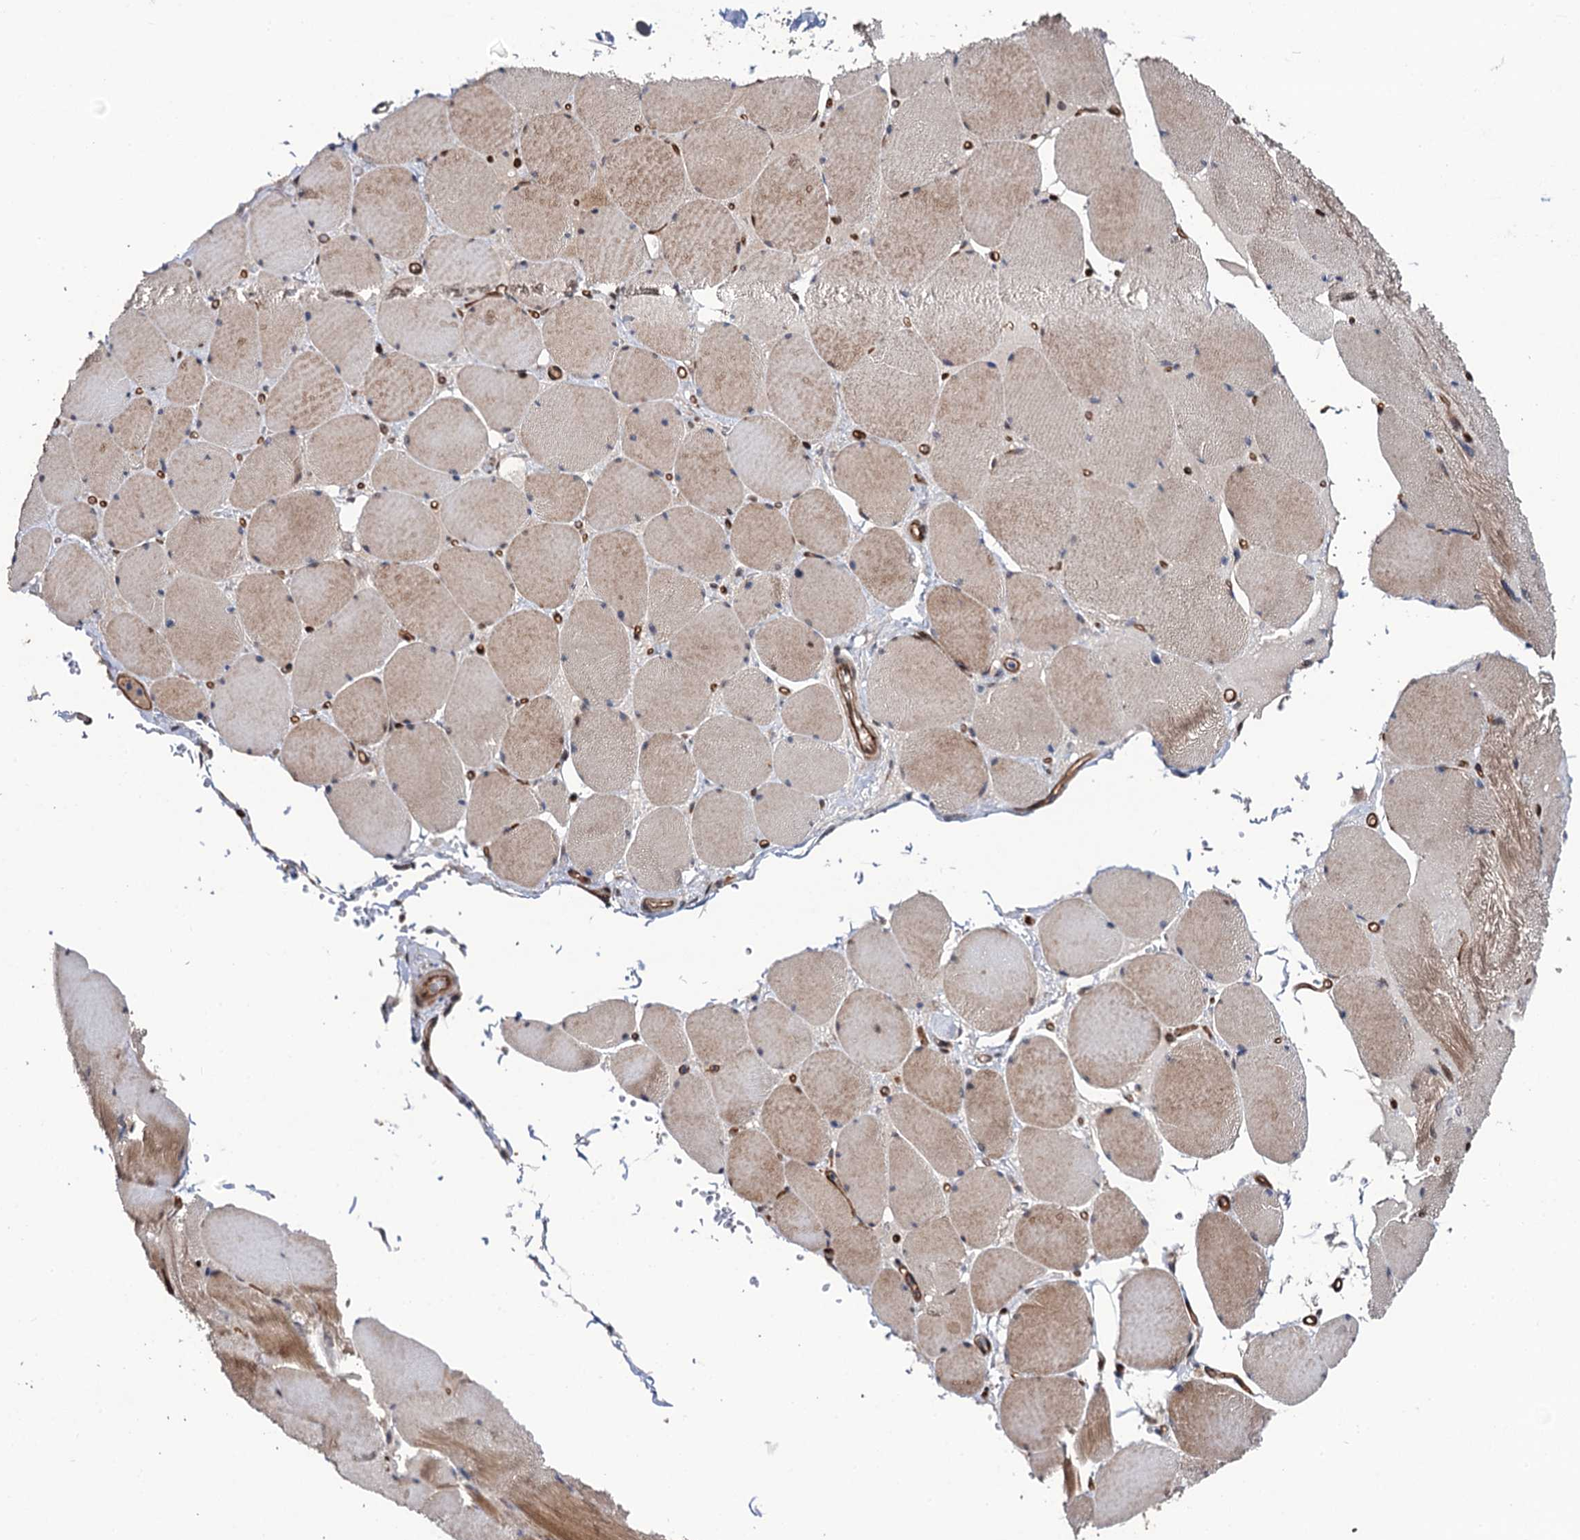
{"staining": {"intensity": "moderate", "quantity": "<25%", "location": "cytoplasmic/membranous,nuclear"}, "tissue": "skeletal muscle", "cell_type": "Myocytes", "image_type": "normal", "snomed": [{"axis": "morphology", "description": "Normal tissue, NOS"}, {"axis": "topography", "description": "Skeletal muscle"}, {"axis": "topography", "description": "Head-Neck"}], "caption": "Immunohistochemical staining of benign human skeletal muscle displays moderate cytoplasmic/membranous,nuclear protein staining in approximately <25% of myocytes.", "gene": "LRRC63", "patient": {"sex": "male", "age": 66}}